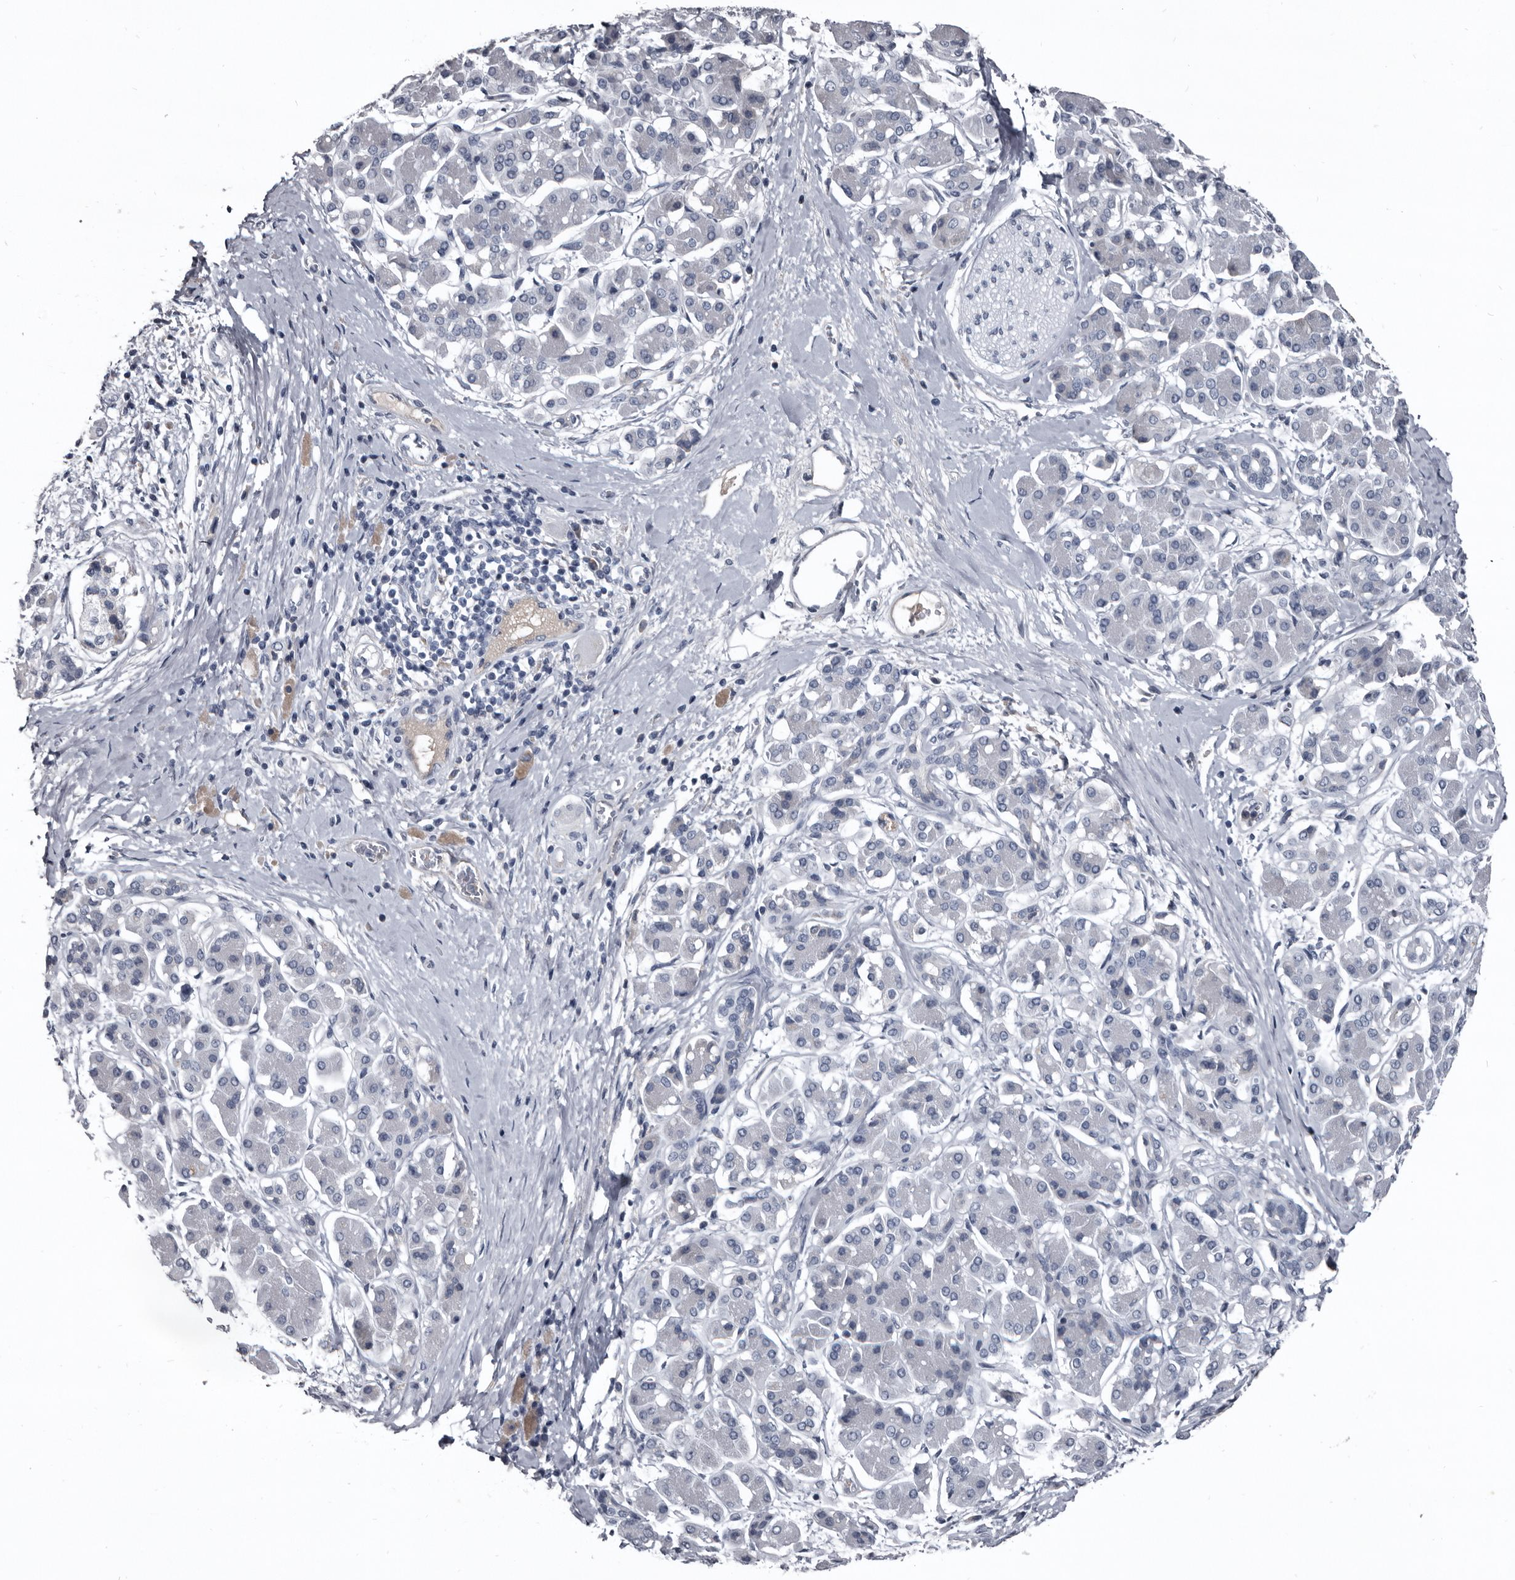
{"staining": {"intensity": "negative", "quantity": "none", "location": "none"}, "tissue": "pancreatic cancer", "cell_type": "Tumor cells", "image_type": "cancer", "snomed": [{"axis": "morphology", "description": "Adenocarcinoma, NOS"}, {"axis": "topography", "description": "Pancreas"}], "caption": "Adenocarcinoma (pancreatic) stained for a protein using IHC exhibits no staining tumor cells.", "gene": "GREB1", "patient": {"sex": "male", "age": 55}}